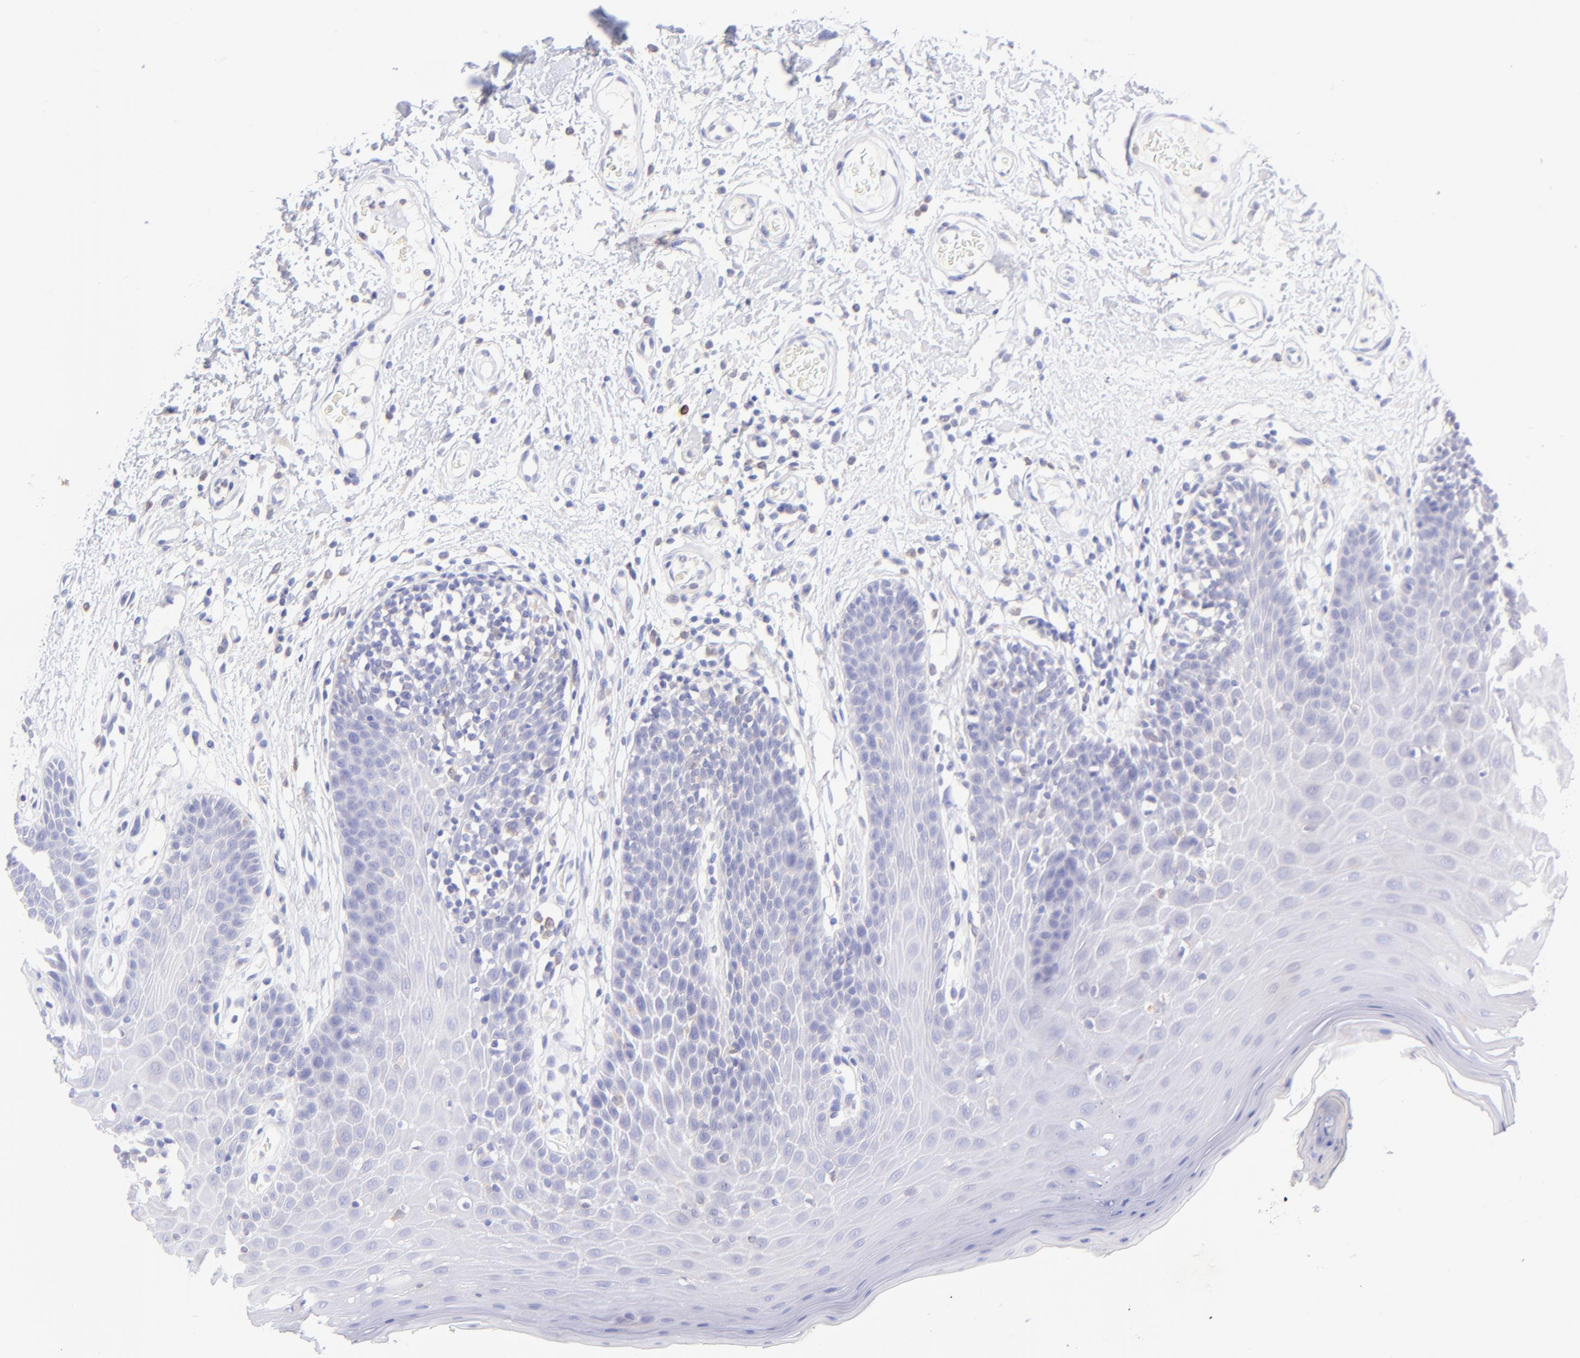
{"staining": {"intensity": "negative", "quantity": "none", "location": "none"}, "tissue": "oral mucosa", "cell_type": "Squamous epithelial cells", "image_type": "normal", "snomed": [{"axis": "morphology", "description": "Normal tissue, NOS"}, {"axis": "morphology", "description": "Squamous cell carcinoma, NOS"}, {"axis": "topography", "description": "Skeletal muscle"}, {"axis": "topography", "description": "Oral tissue"}, {"axis": "topography", "description": "Head-Neck"}], "caption": "IHC image of unremarkable oral mucosa stained for a protein (brown), which demonstrates no positivity in squamous epithelial cells.", "gene": "IRAG2", "patient": {"sex": "male", "age": 71}}